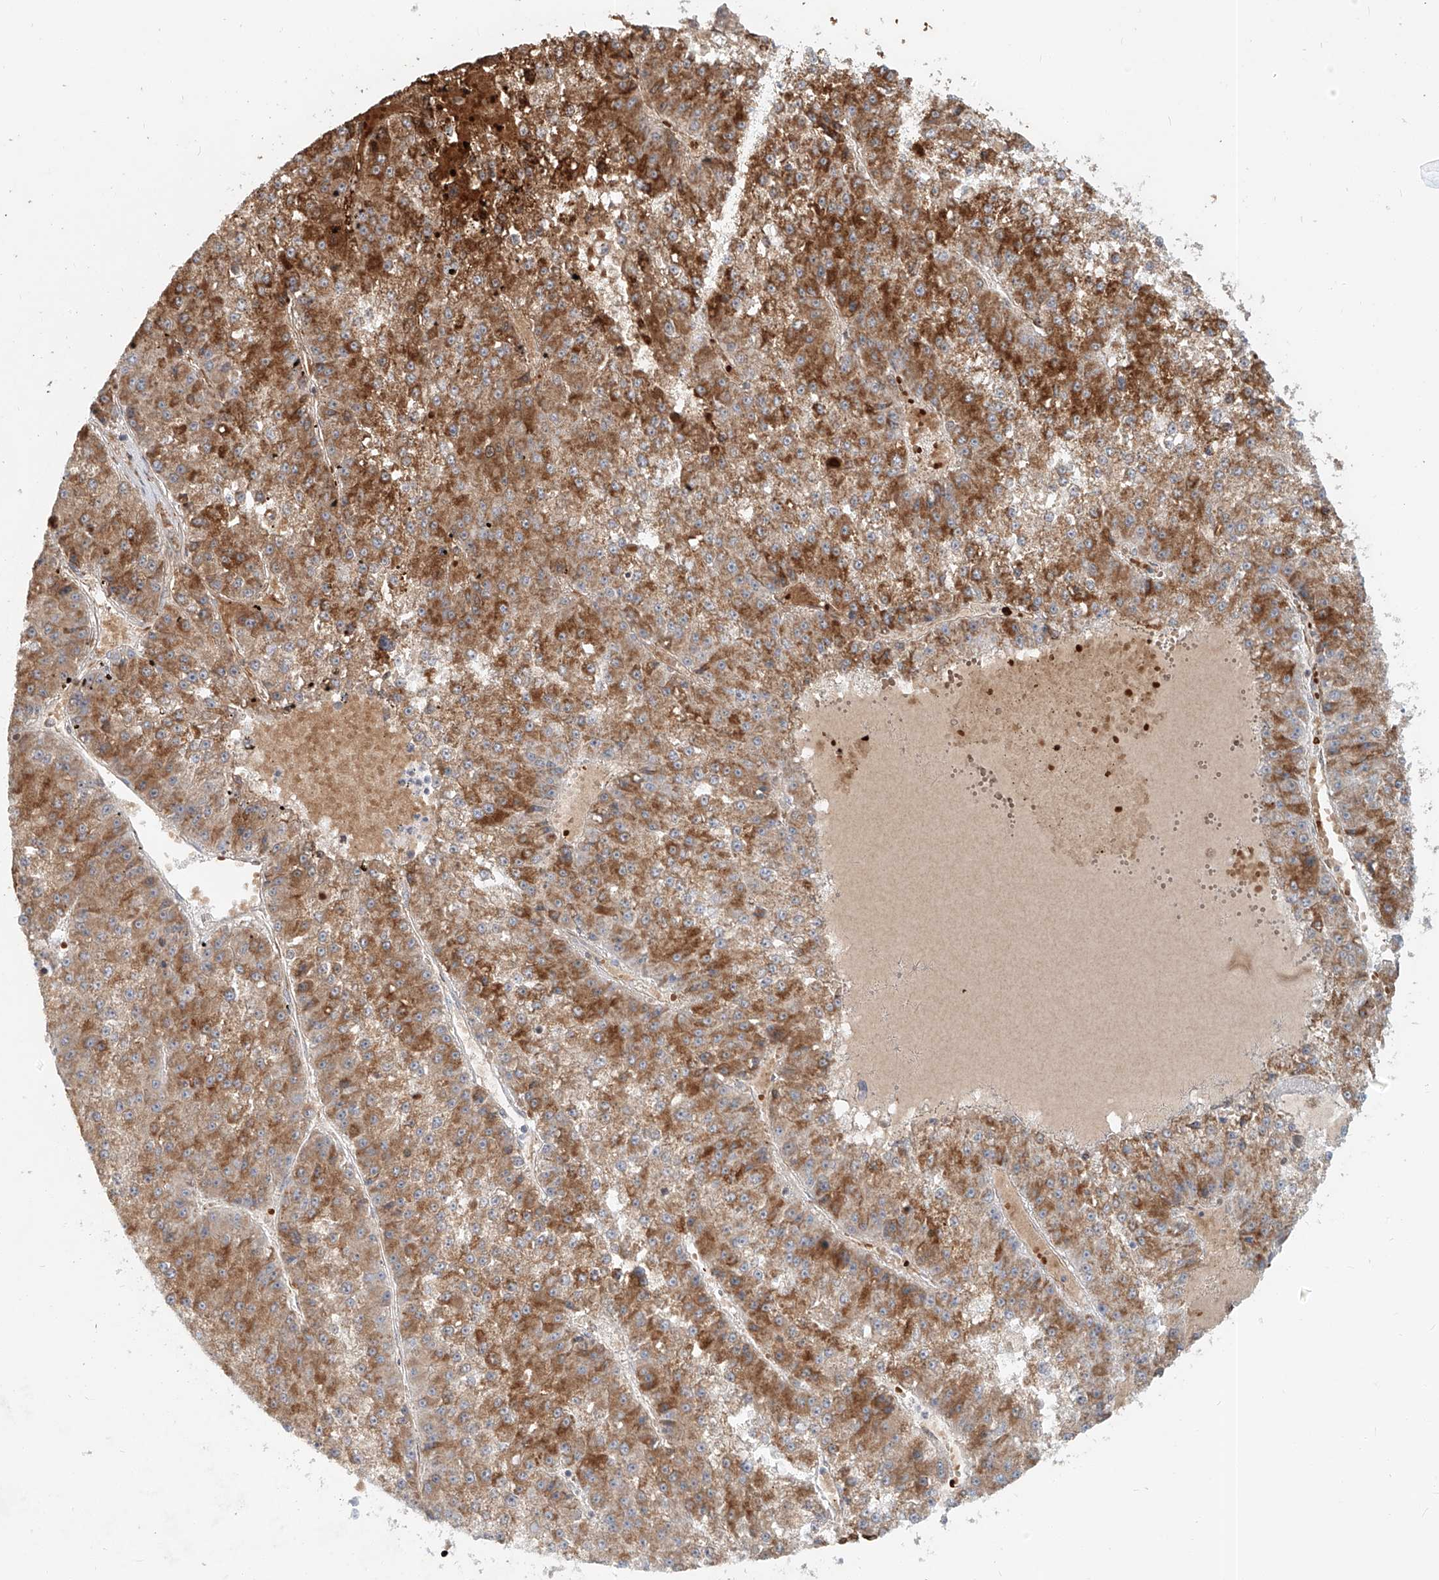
{"staining": {"intensity": "moderate", "quantity": ">75%", "location": "cytoplasmic/membranous"}, "tissue": "liver cancer", "cell_type": "Tumor cells", "image_type": "cancer", "snomed": [{"axis": "morphology", "description": "Carcinoma, Hepatocellular, NOS"}, {"axis": "topography", "description": "Liver"}], "caption": "Liver cancer (hepatocellular carcinoma) tissue displays moderate cytoplasmic/membranous positivity in approximately >75% of tumor cells", "gene": "FGD2", "patient": {"sex": "female", "age": 73}}